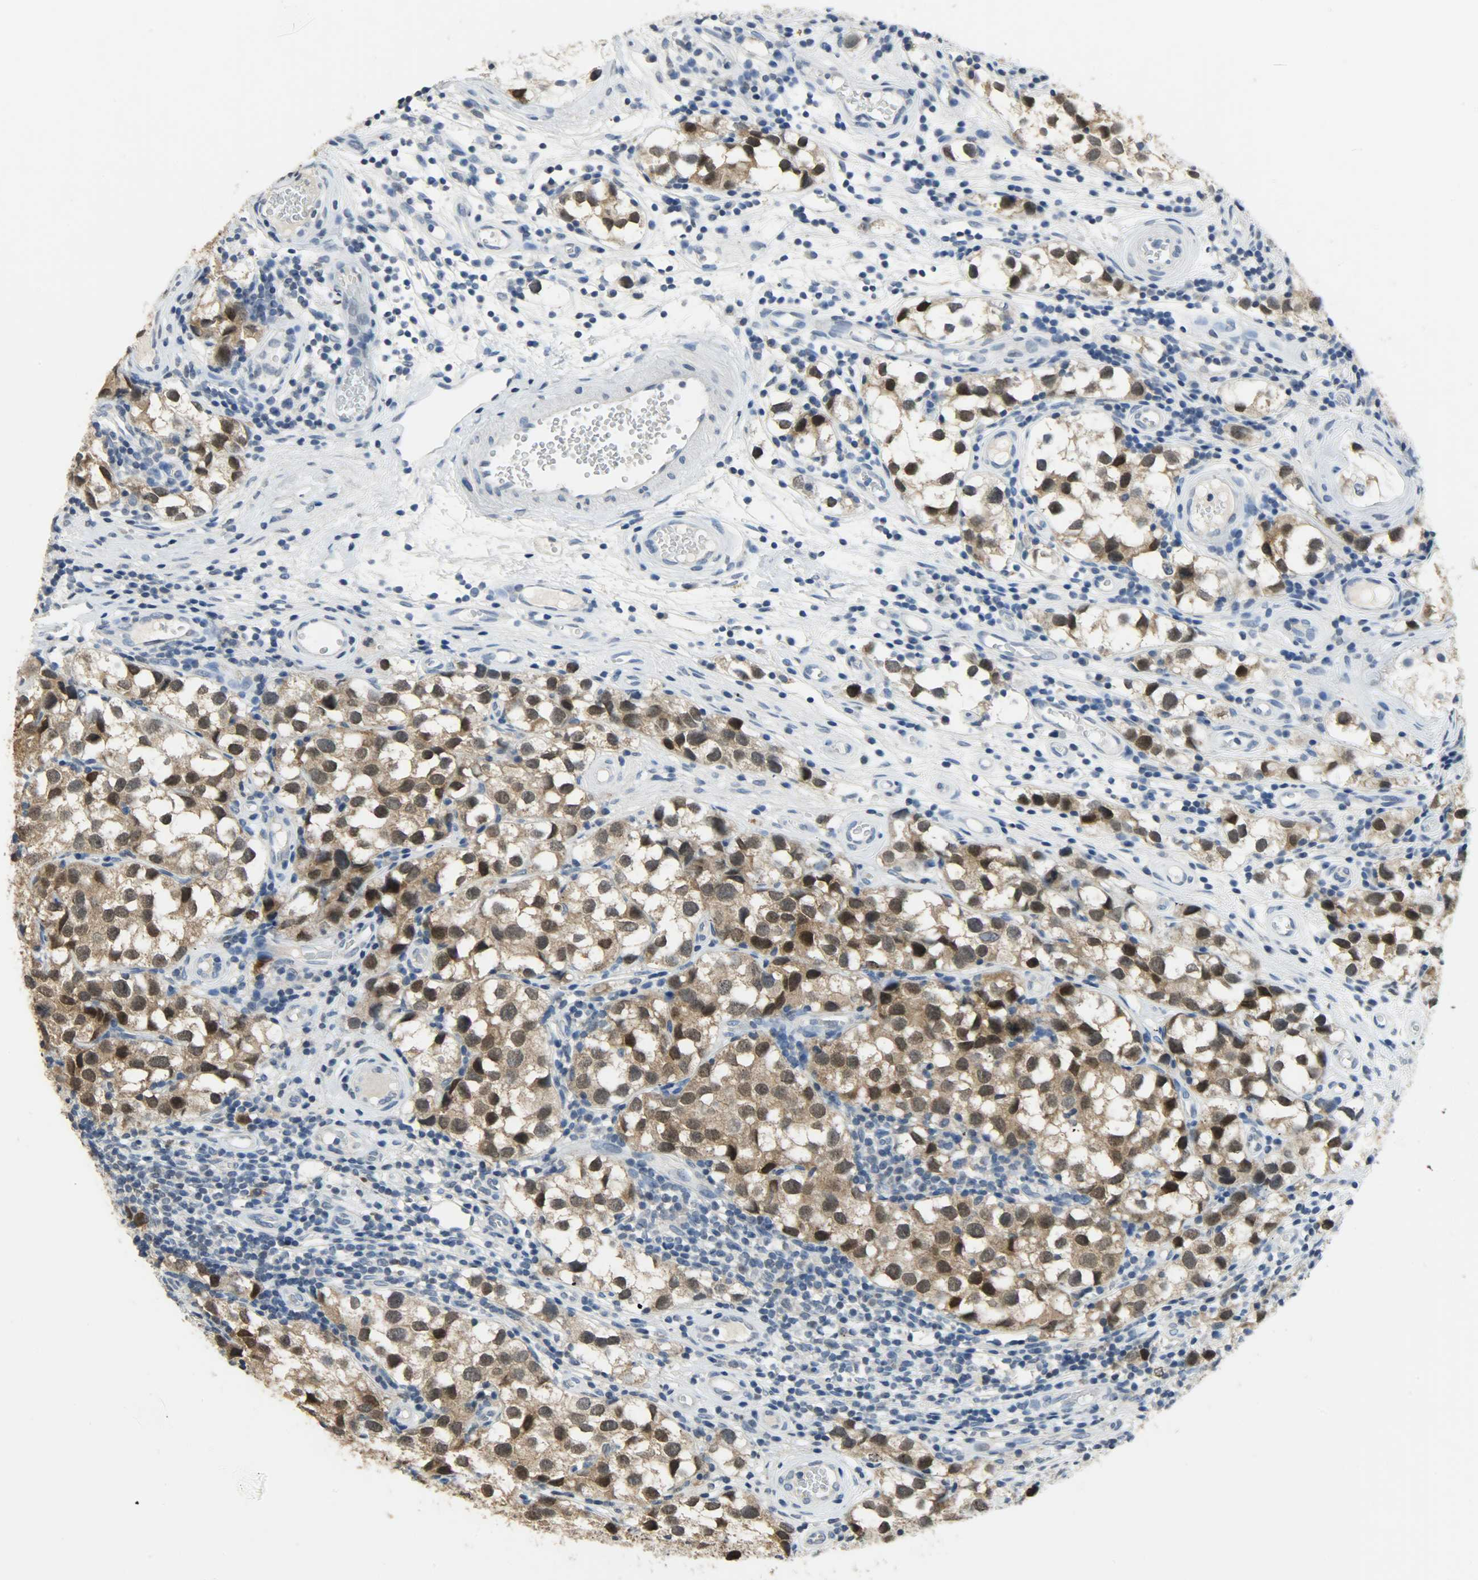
{"staining": {"intensity": "strong", "quantity": ">75%", "location": "cytoplasmic/membranous,nuclear"}, "tissue": "testis cancer", "cell_type": "Tumor cells", "image_type": "cancer", "snomed": [{"axis": "morphology", "description": "Seminoma, NOS"}, {"axis": "topography", "description": "Testis"}], "caption": "Approximately >75% of tumor cells in human testis seminoma reveal strong cytoplasmic/membranous and nuclear protein expression as visualized by brown immunohistochemical staining.", "gene": "DNAJB6", "patient": {"sex": "male", "age": 39}}